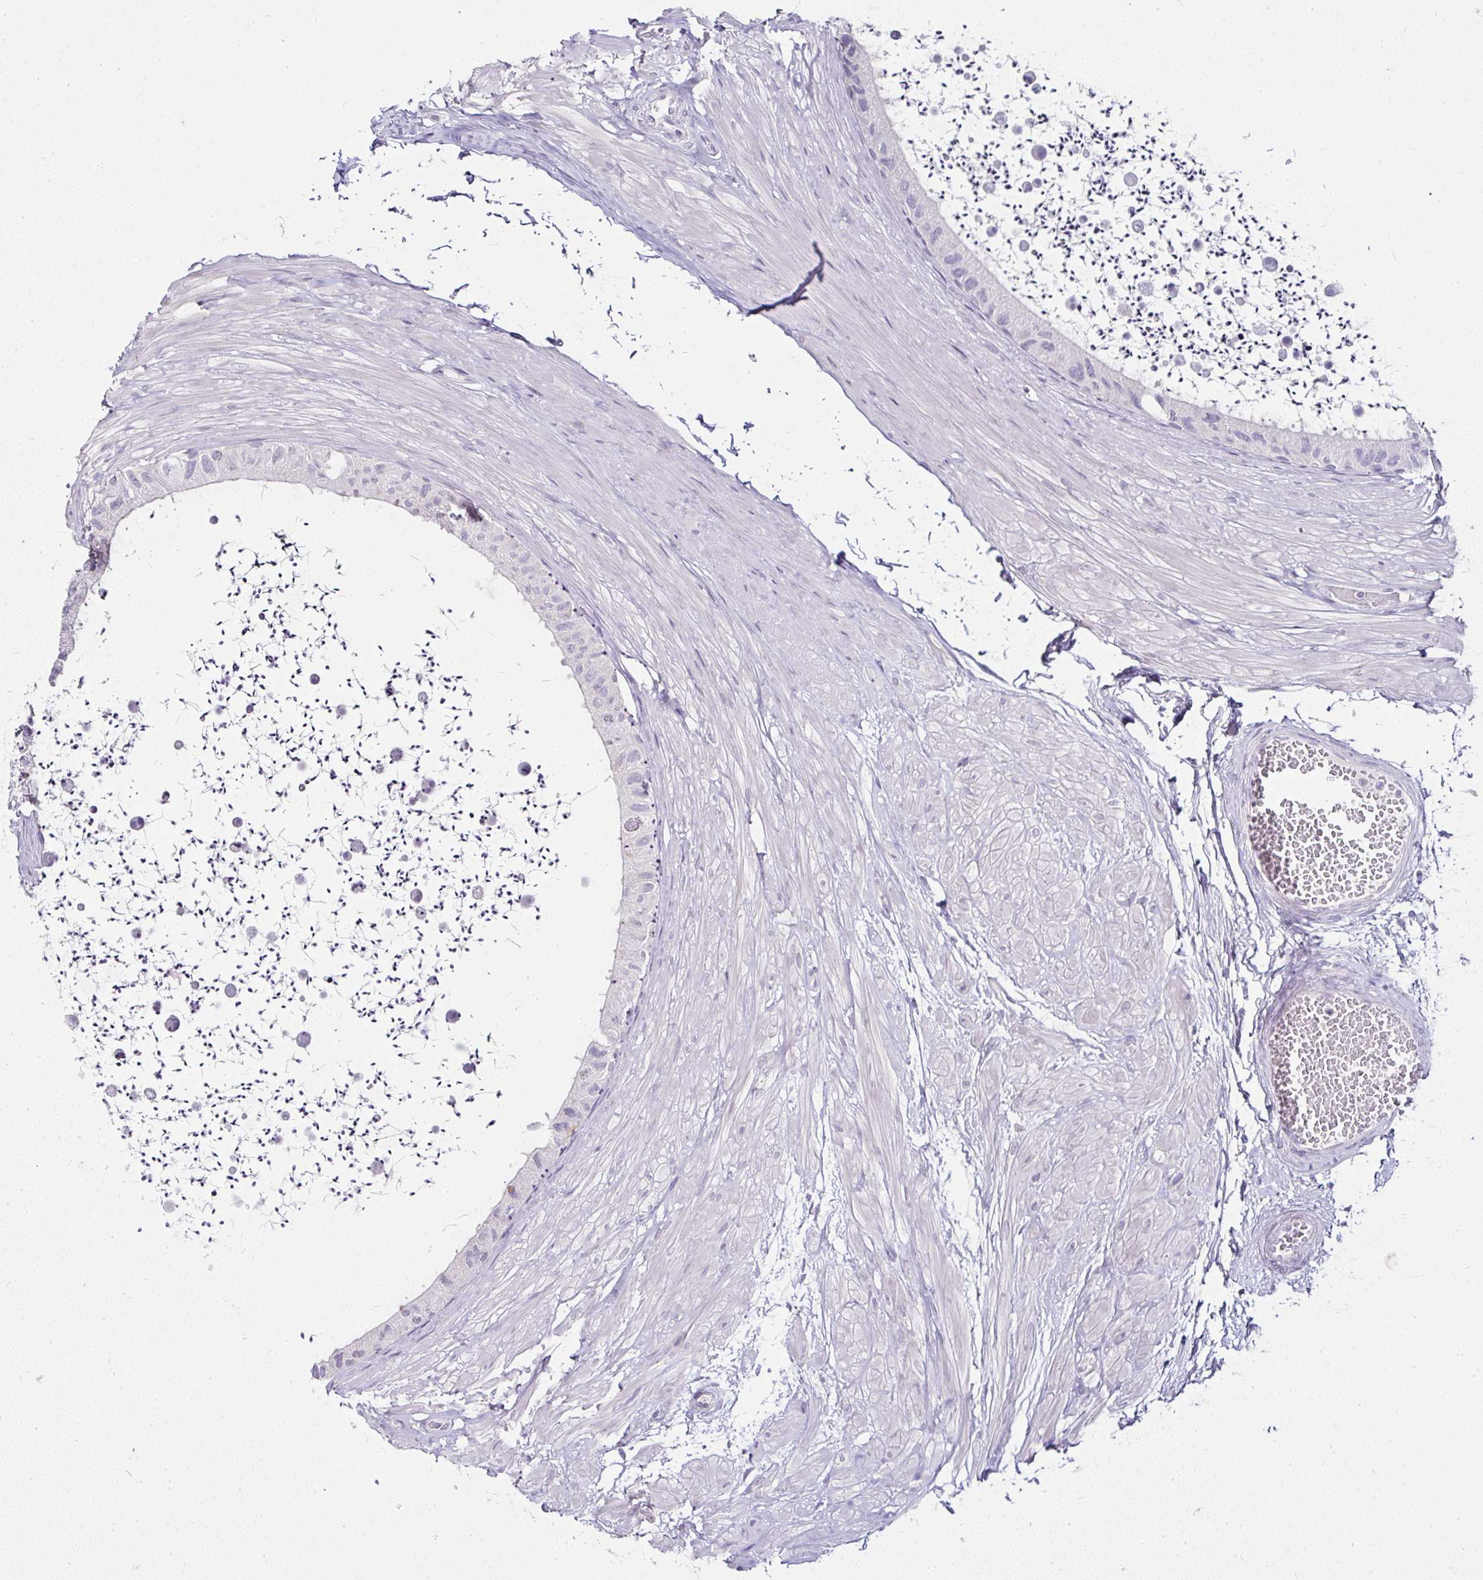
{"staining": {"intensity": "negative", "quantity": "none", "location": "none"}, "tissue": "epididymis", "cell_type": "Glandular cells", "image_type": "normal", "snomed": [{"axis": "morphology", "description": "Normal tissue, NOS"}, {"axis": "topography", "description": "Epididymis"}, {"axis": "topography", "description": "Peripheral nerve tissue"}], "caption": "Immunohistochemistry of normal epididymis displays no staining in glandular cells.", "gene": "SERPINB3", "patient": {"sex": "male", "age": 32}}